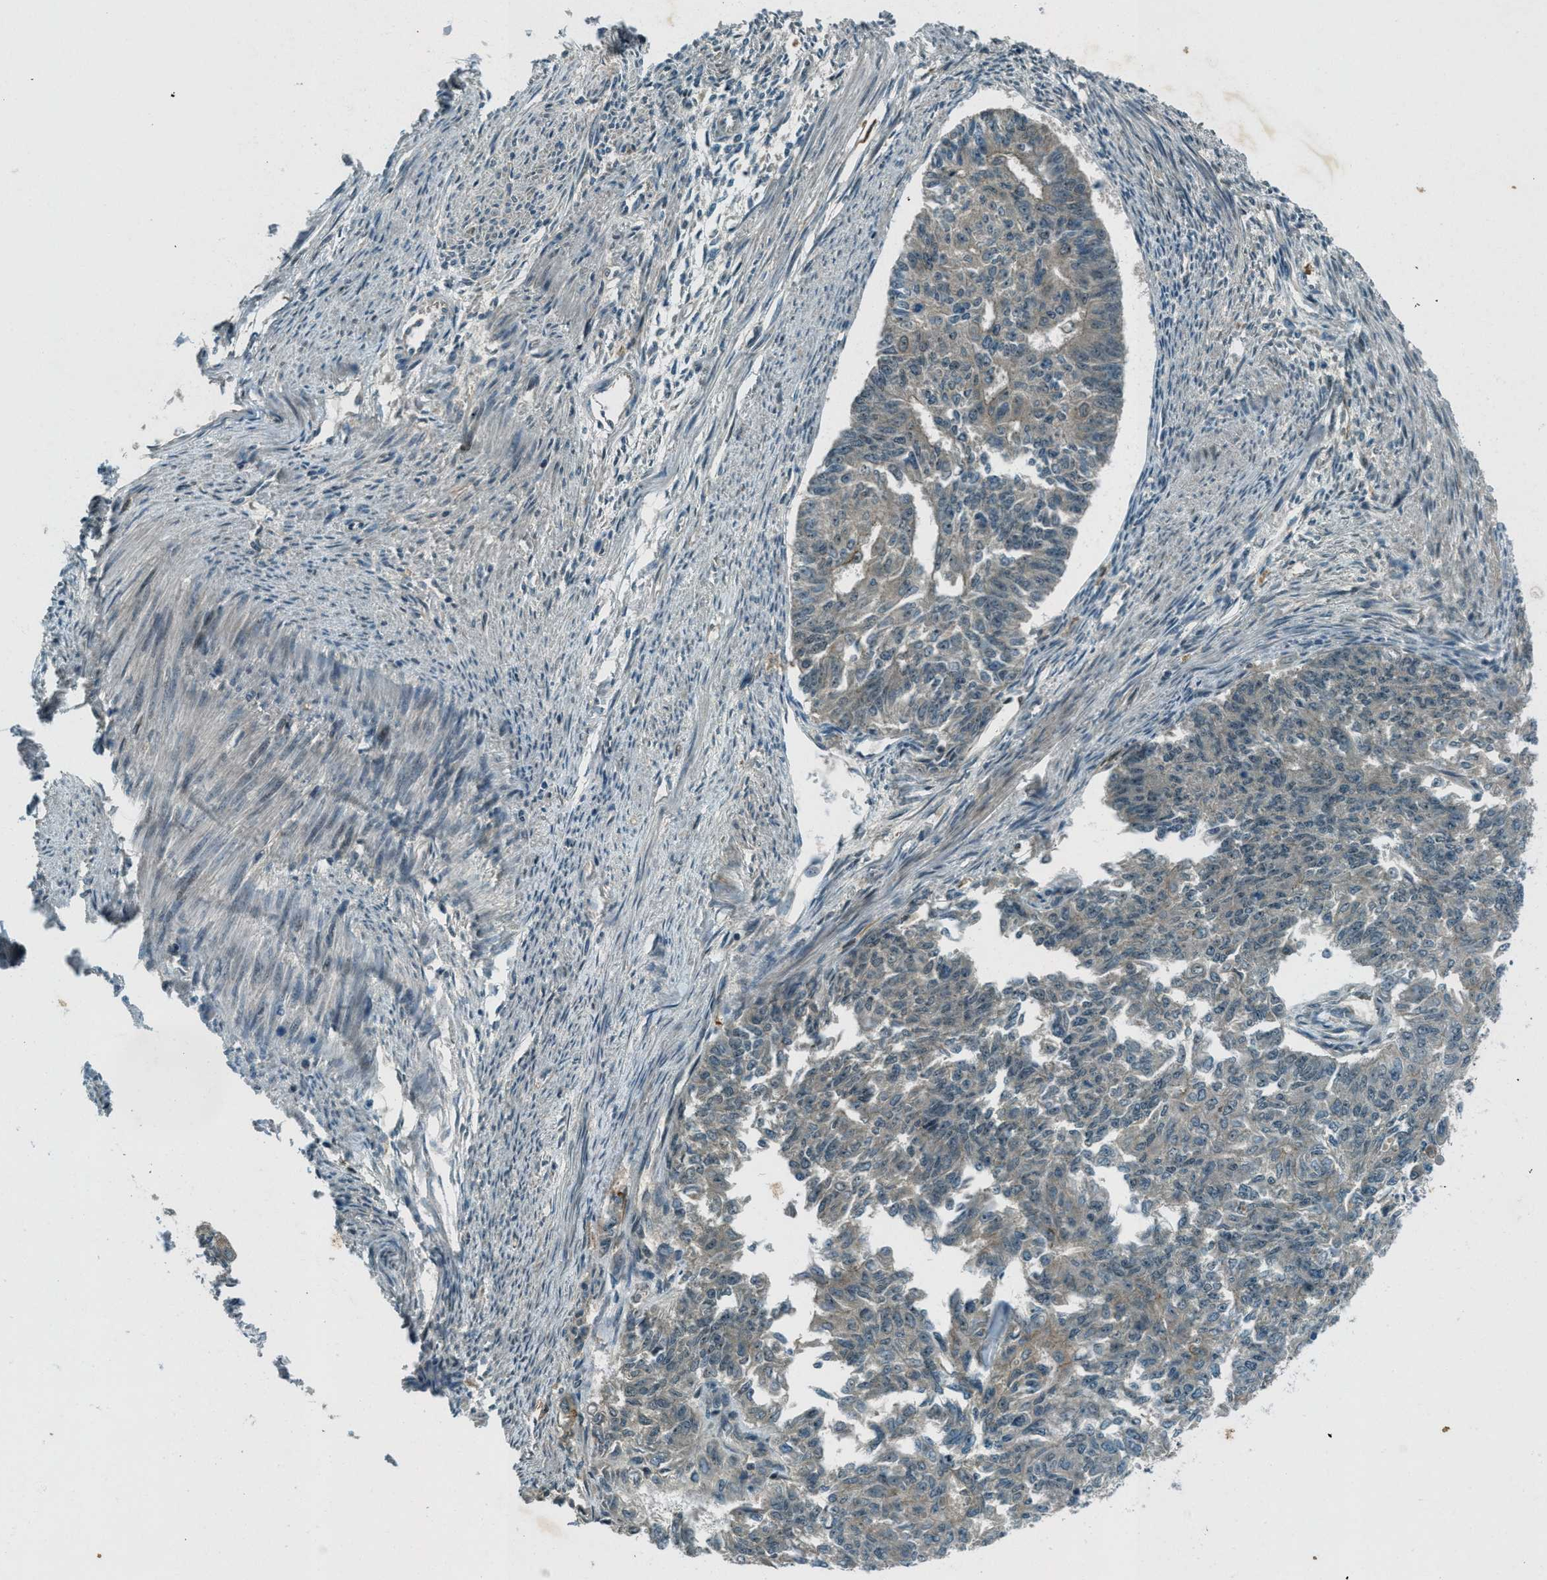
{"staining": {"intensity": "negative", "quantity": "none", "location": "none"}, "tissue": "endometrial cancer", "cell_type": "Tumor cells", "image_type": "cancer", "snomed": [{"axis": "morphology", "description": "Adenocarcinoma, NOS"}, {"axis": "topography", "description": "Endometrium"}], "caption": "Tumor cells are negative for protein expression in human adenocarcinoma (endometrial).", "gene": "STK11", "patient": {"sex": "female", "age": 32}}